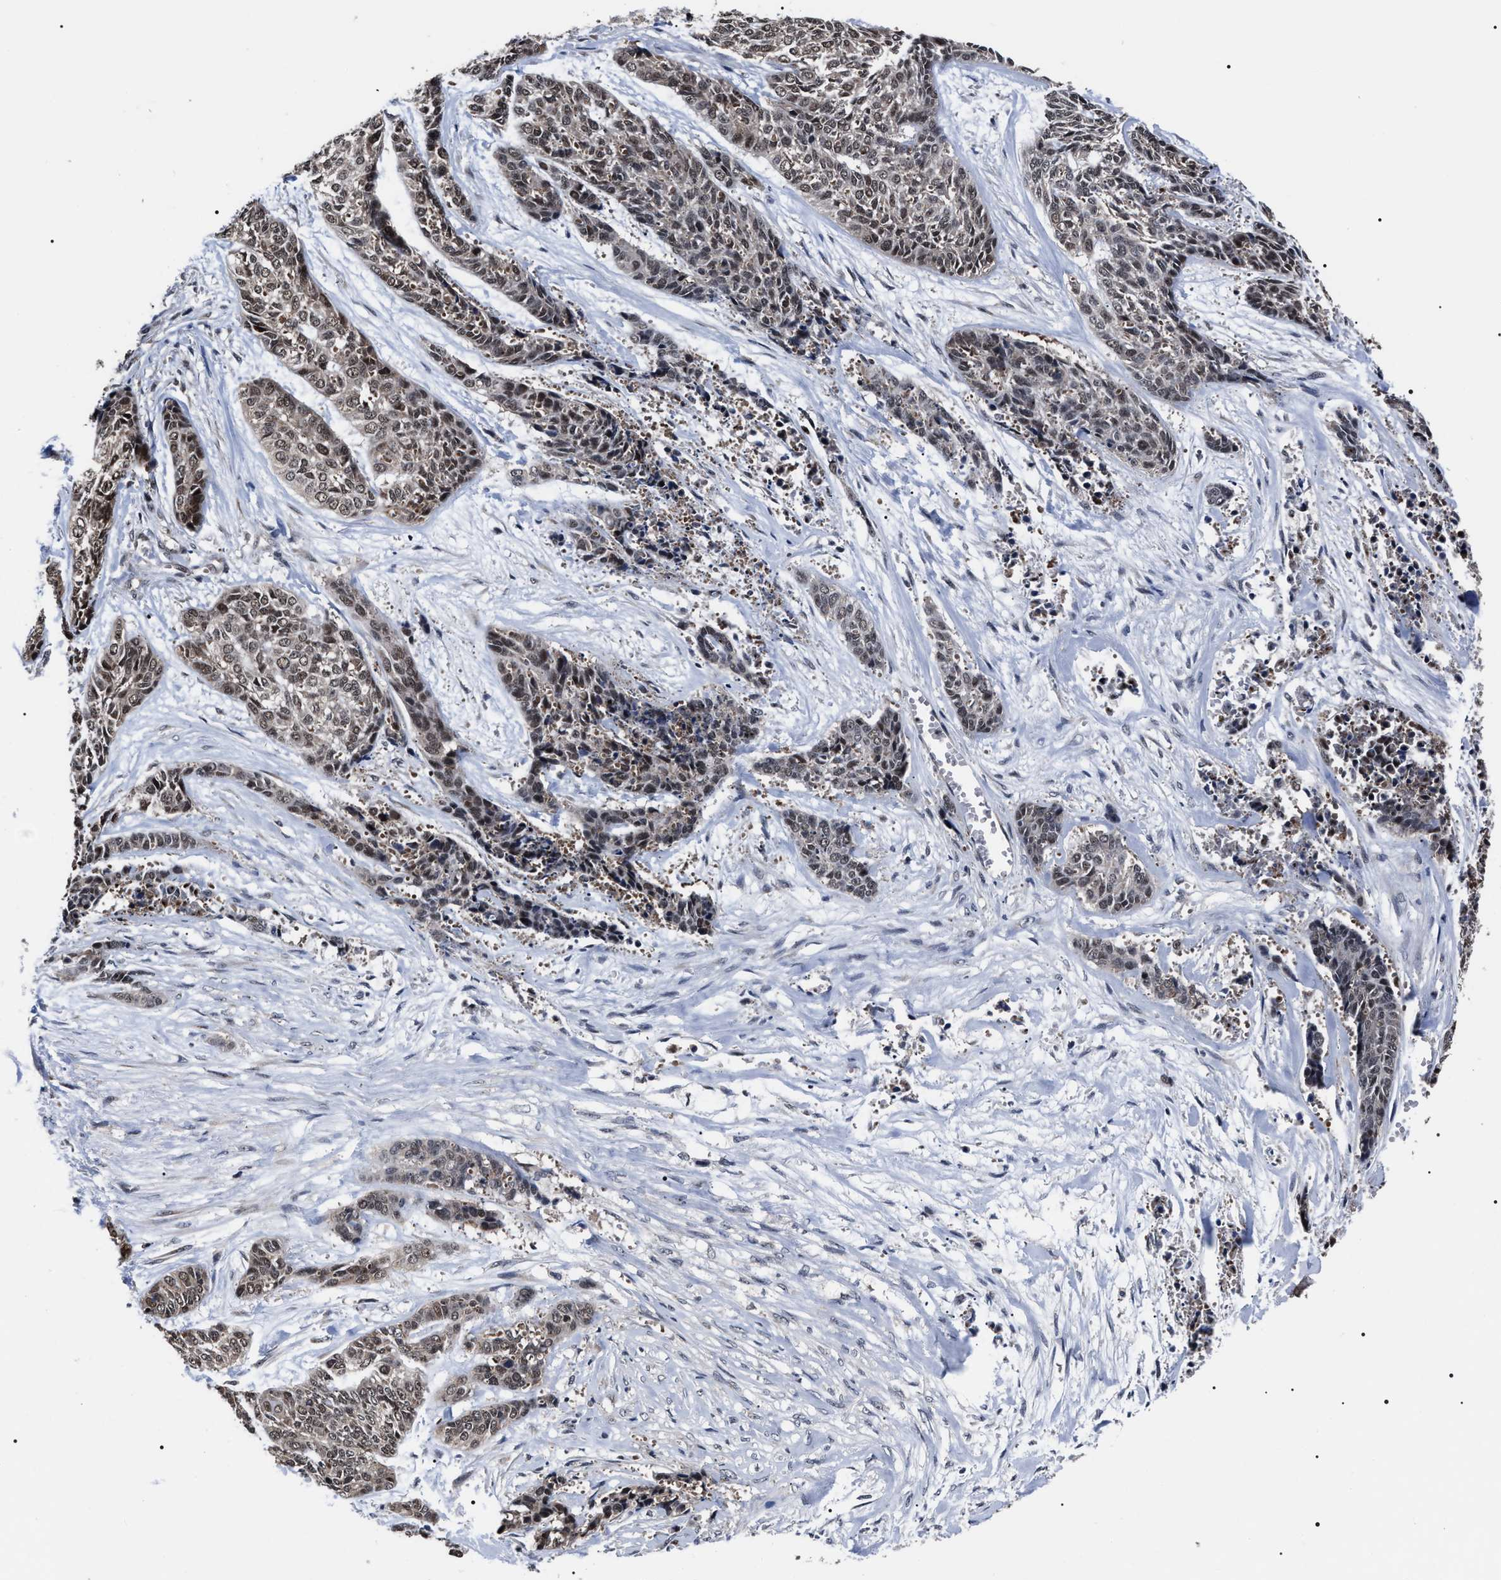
{"staining": {"intensity": "weak", "quantity": ">75%", "location": "cytoplasmic/membranous,nuclear"}, "tissue": "skin cancer", "cell_type": "Tumor cells", "image_type": "cancer", "snomed": [{"axis": "morphology", "description": "Basal cell carcinoma"}, {"axis": "topography", "description": "Skin"}], "caption": "A brown stain highlights weak cytoplasmic/membranous and nuclear staining of a protein in human basal cell carcinoma (skin) tumor cells.", "gene": "CSNK2A1", "patient": {"sex": "female", "age": 64}}